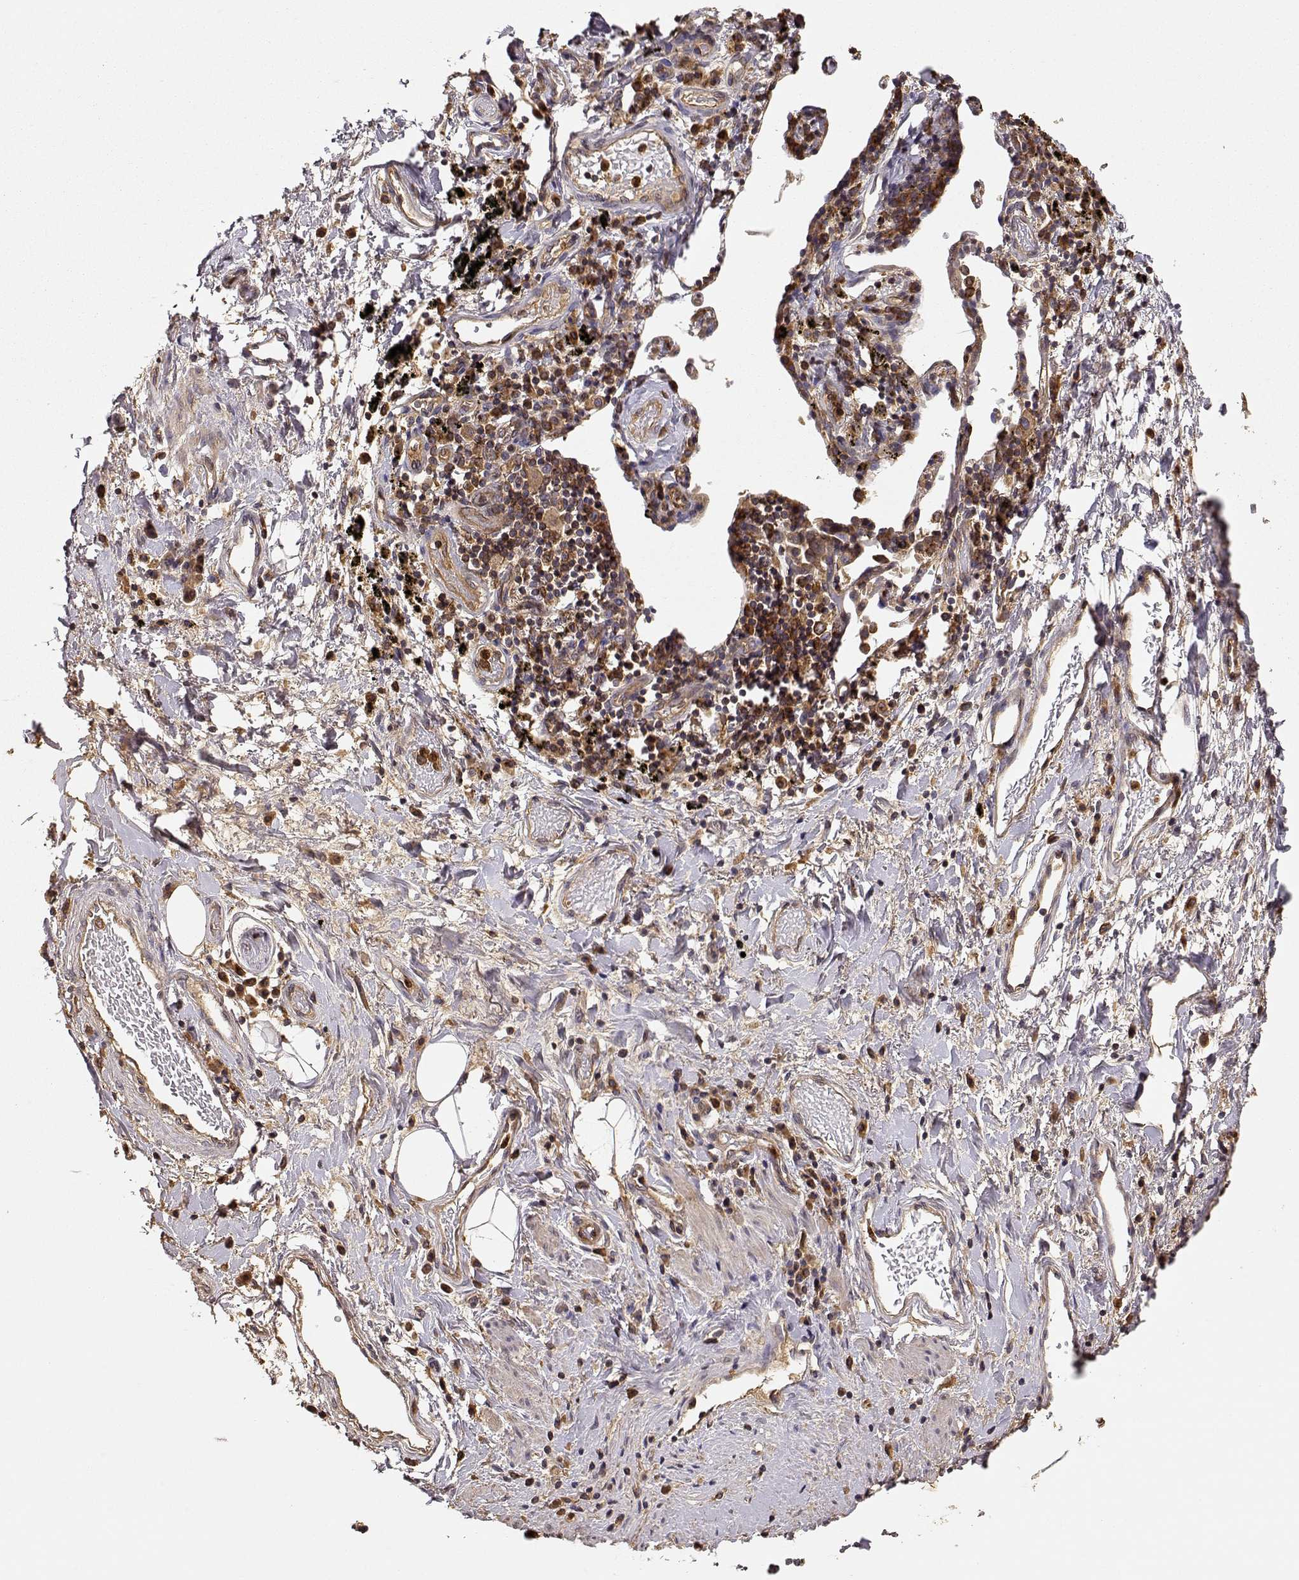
{"staining": {"intensity": "weak", "quantity": ">75%", "location": "cytoplasmic/membranous"}, "tissue": "lung cancer", "cell_type": "Tumor cells", "image_type": "cancer", "snomed": [{"axis": "morphology", "description": "Squamous cell carcinoma, NOS"}, {"axis": "topography", "description": "Lung"}], "caption": "Protein expression analysis of human lung cancer (squamous cell carcinoma) reveals weak cytoplasmic/membranous expression in about >75% of tumor cells.", "gene": "ARHGEF2", "patient": {"sex": "male", "age": 57}}